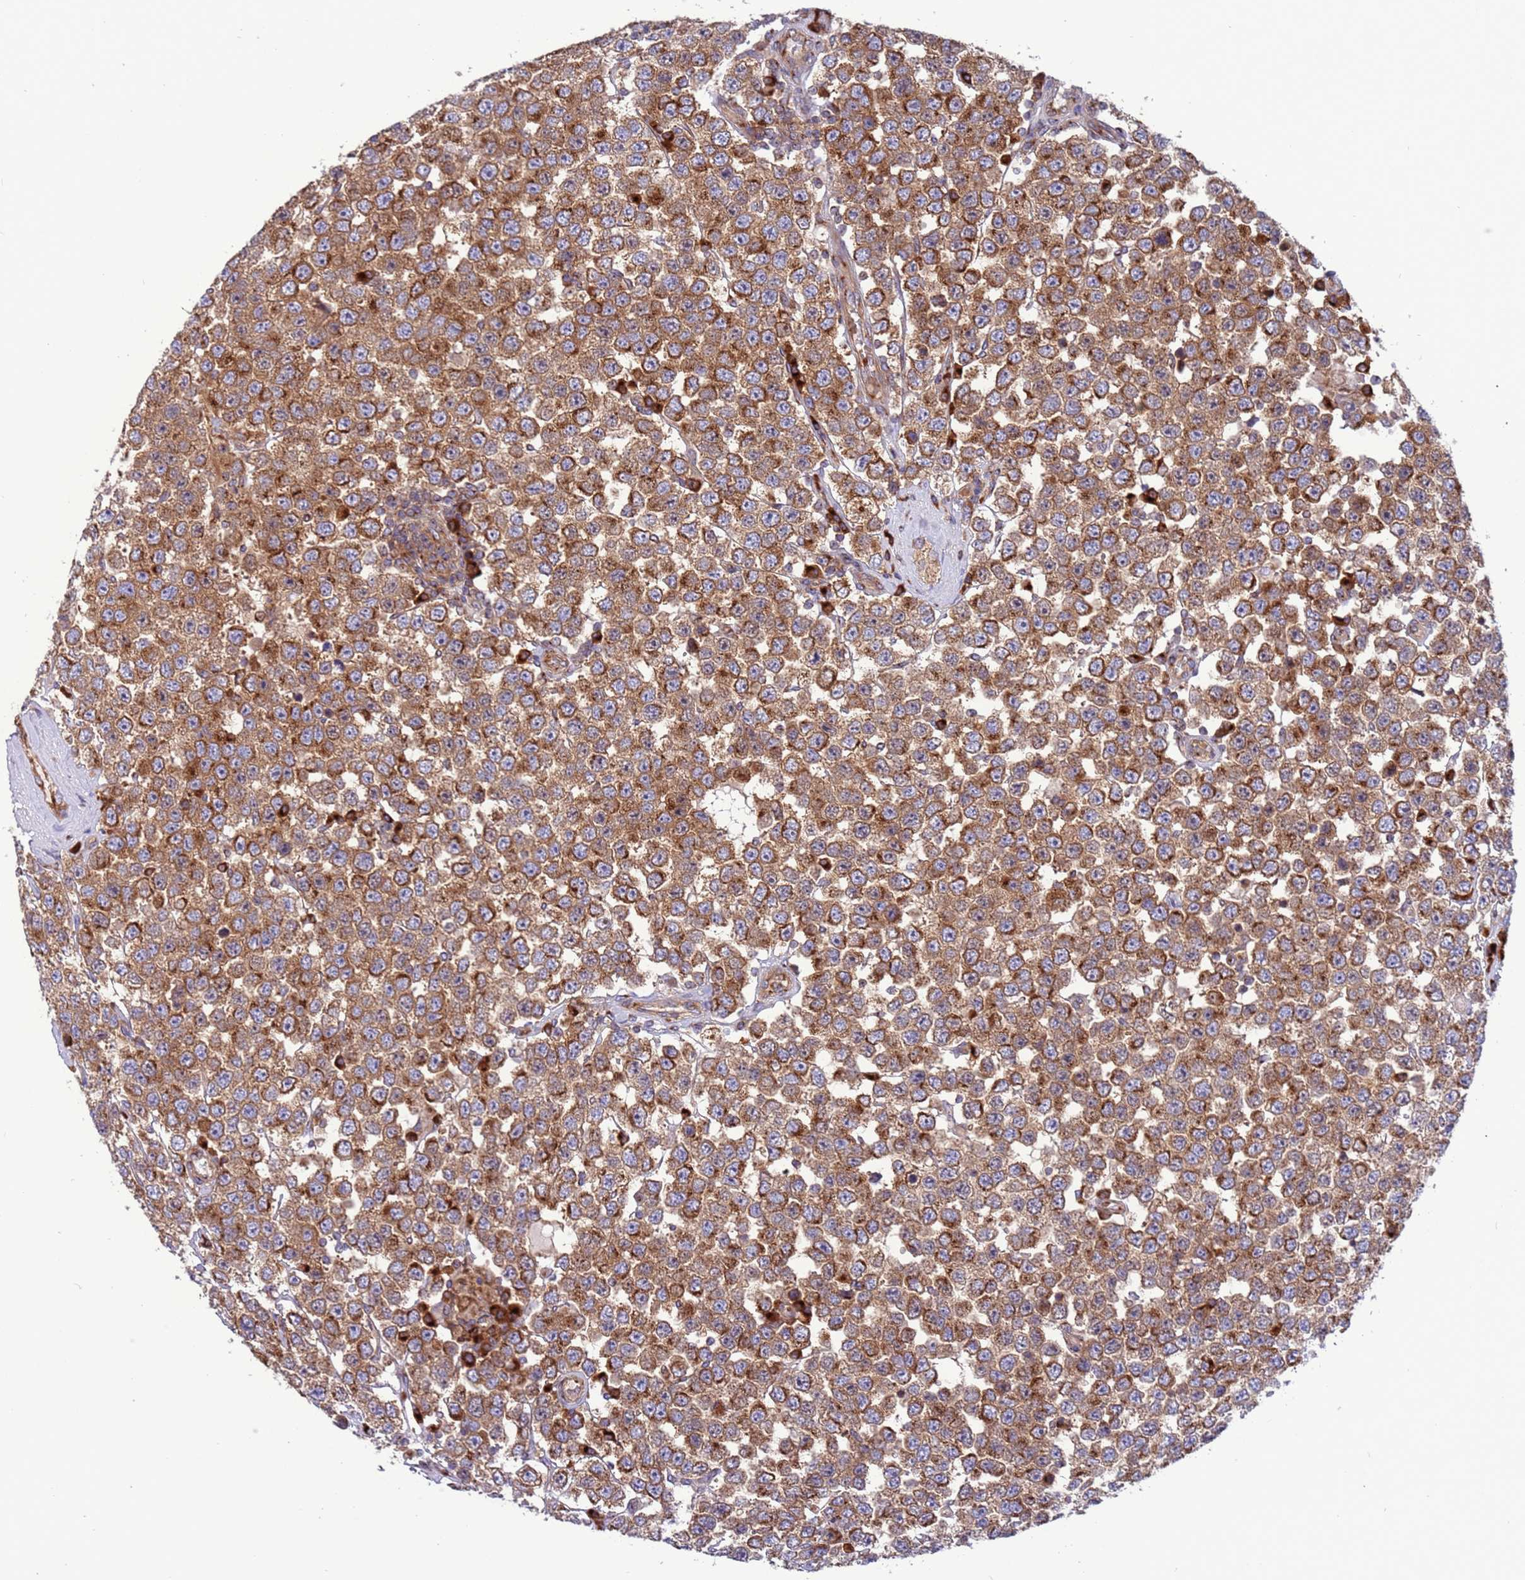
{"staining": {"intensity": "moderate", "quantity": ">75%", "location": "cytoplasmic/membranous"}, "tissue": "testis cancer", "cell_type": "Tumor cells", "image_type": "cancer", "snomed": [{"axis": "morphology", "description": "Seminoma, NOS"}, {"axis": "topography", "description": "Testis"}], "caption": "Brown immunohistochemical staining in human testis seminoma reveals moderate cytoplasmic/membranous staining in about >75% of tumor cells. (DAB IHC with brightfield microscopy, high magnification).", "gene": "ZC3HAV1", "patient": {"sex": "male", "age": 28}}